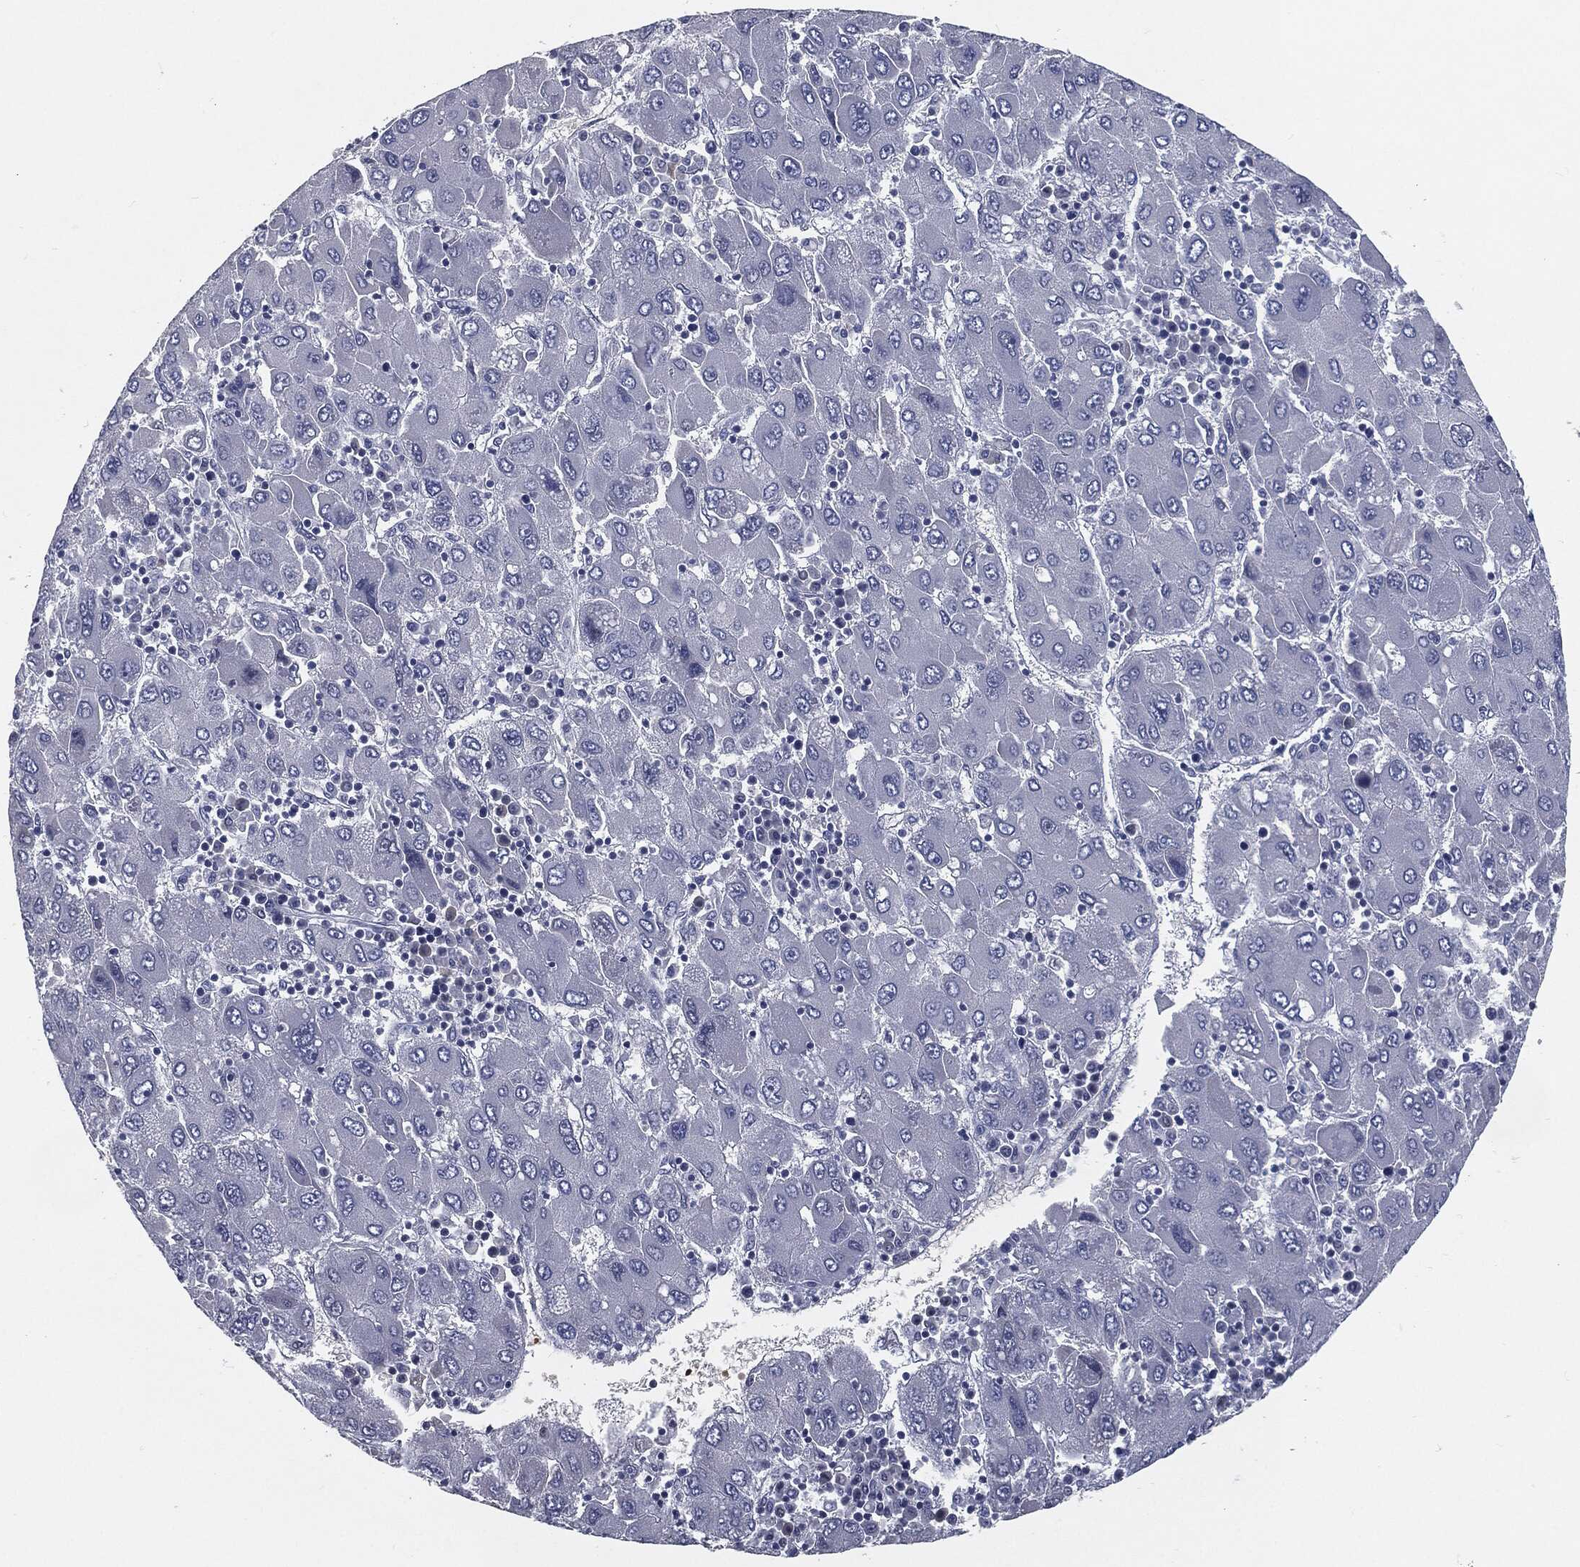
{"staining": {"intensity": "negative", "quantity": "none", "location": "none"}, "tissue": "liver cancer", "cell_type": "Tumor cells", "image_type": "cancer", "snomed": [{"axis": "morphology", "description": "Carcinoma, Hepatocellular, NOS"}, {"axis": "topography", "description": "Liver"}], "caption": "Immunohistochemical staining of human hepatocellular carcinoma (liver) exhibits no significant positivity in tumor cells. (DAB (3,3'-diaminobenzidine) immunohistochemistry (IHC), high magnification).", "gene": "ANXA1", "patient": {"sex": "male", "age": 75}}